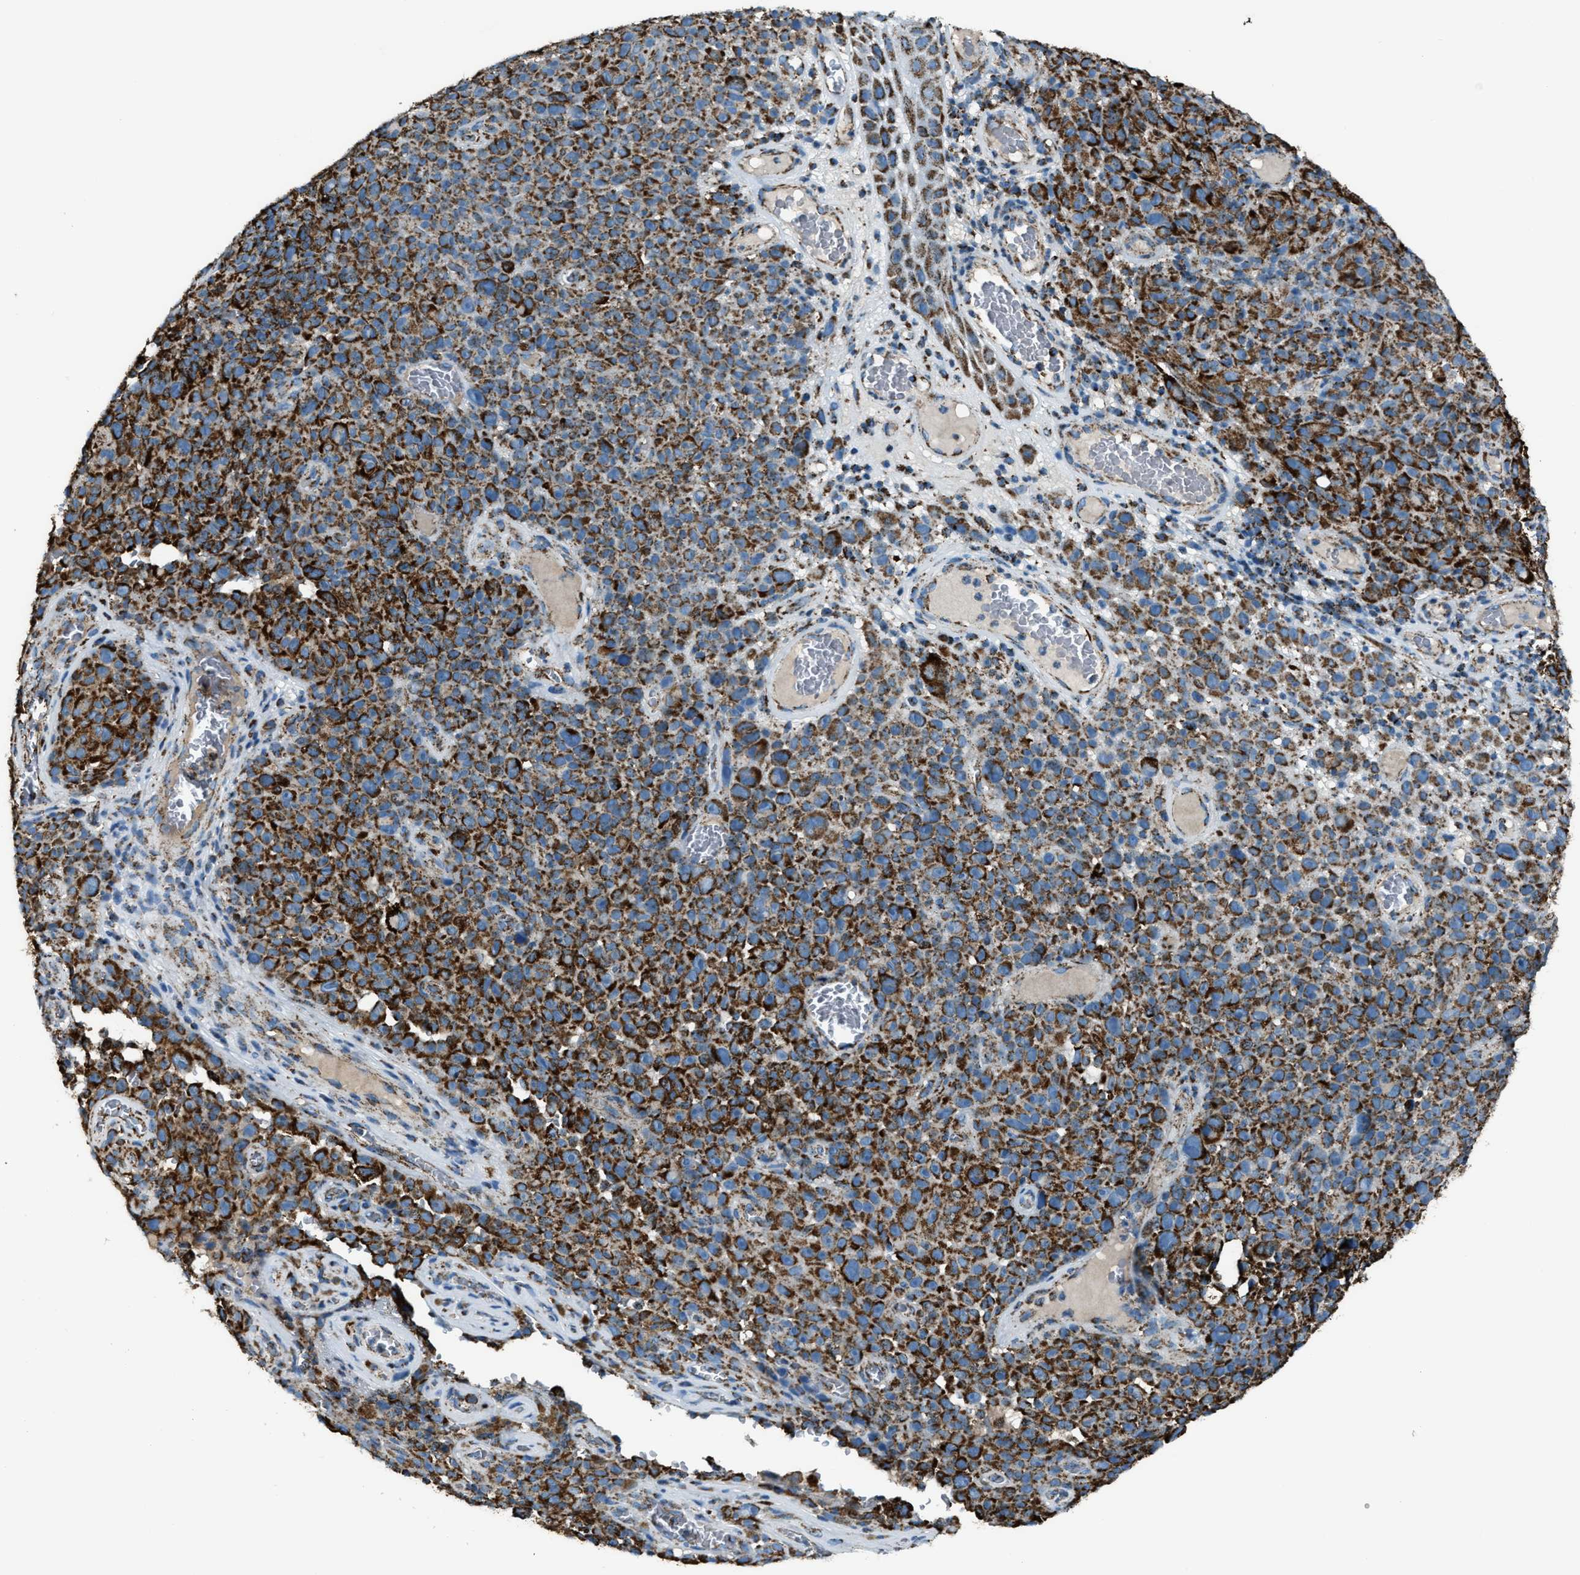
{"staining": {"intensity": "strong", "quantity": ">75%", "location": "cytoplasmic/membranous"}, "tissue": "melanoma", "cell_type": "Tumor cells", "image_type": "cancer", "snomed": [{"axis": "morphology", "description": "Malignant melanoma, NOS"}, {"axis": "topography", "description": "Skin"}], "caption": "Melanoma stained with IHC shows strong cytoplasmic/membranous expression in approximately >75% of tumor cells.", "gene": "MDH2", "patient": {"sex": "female", "age": 82}}